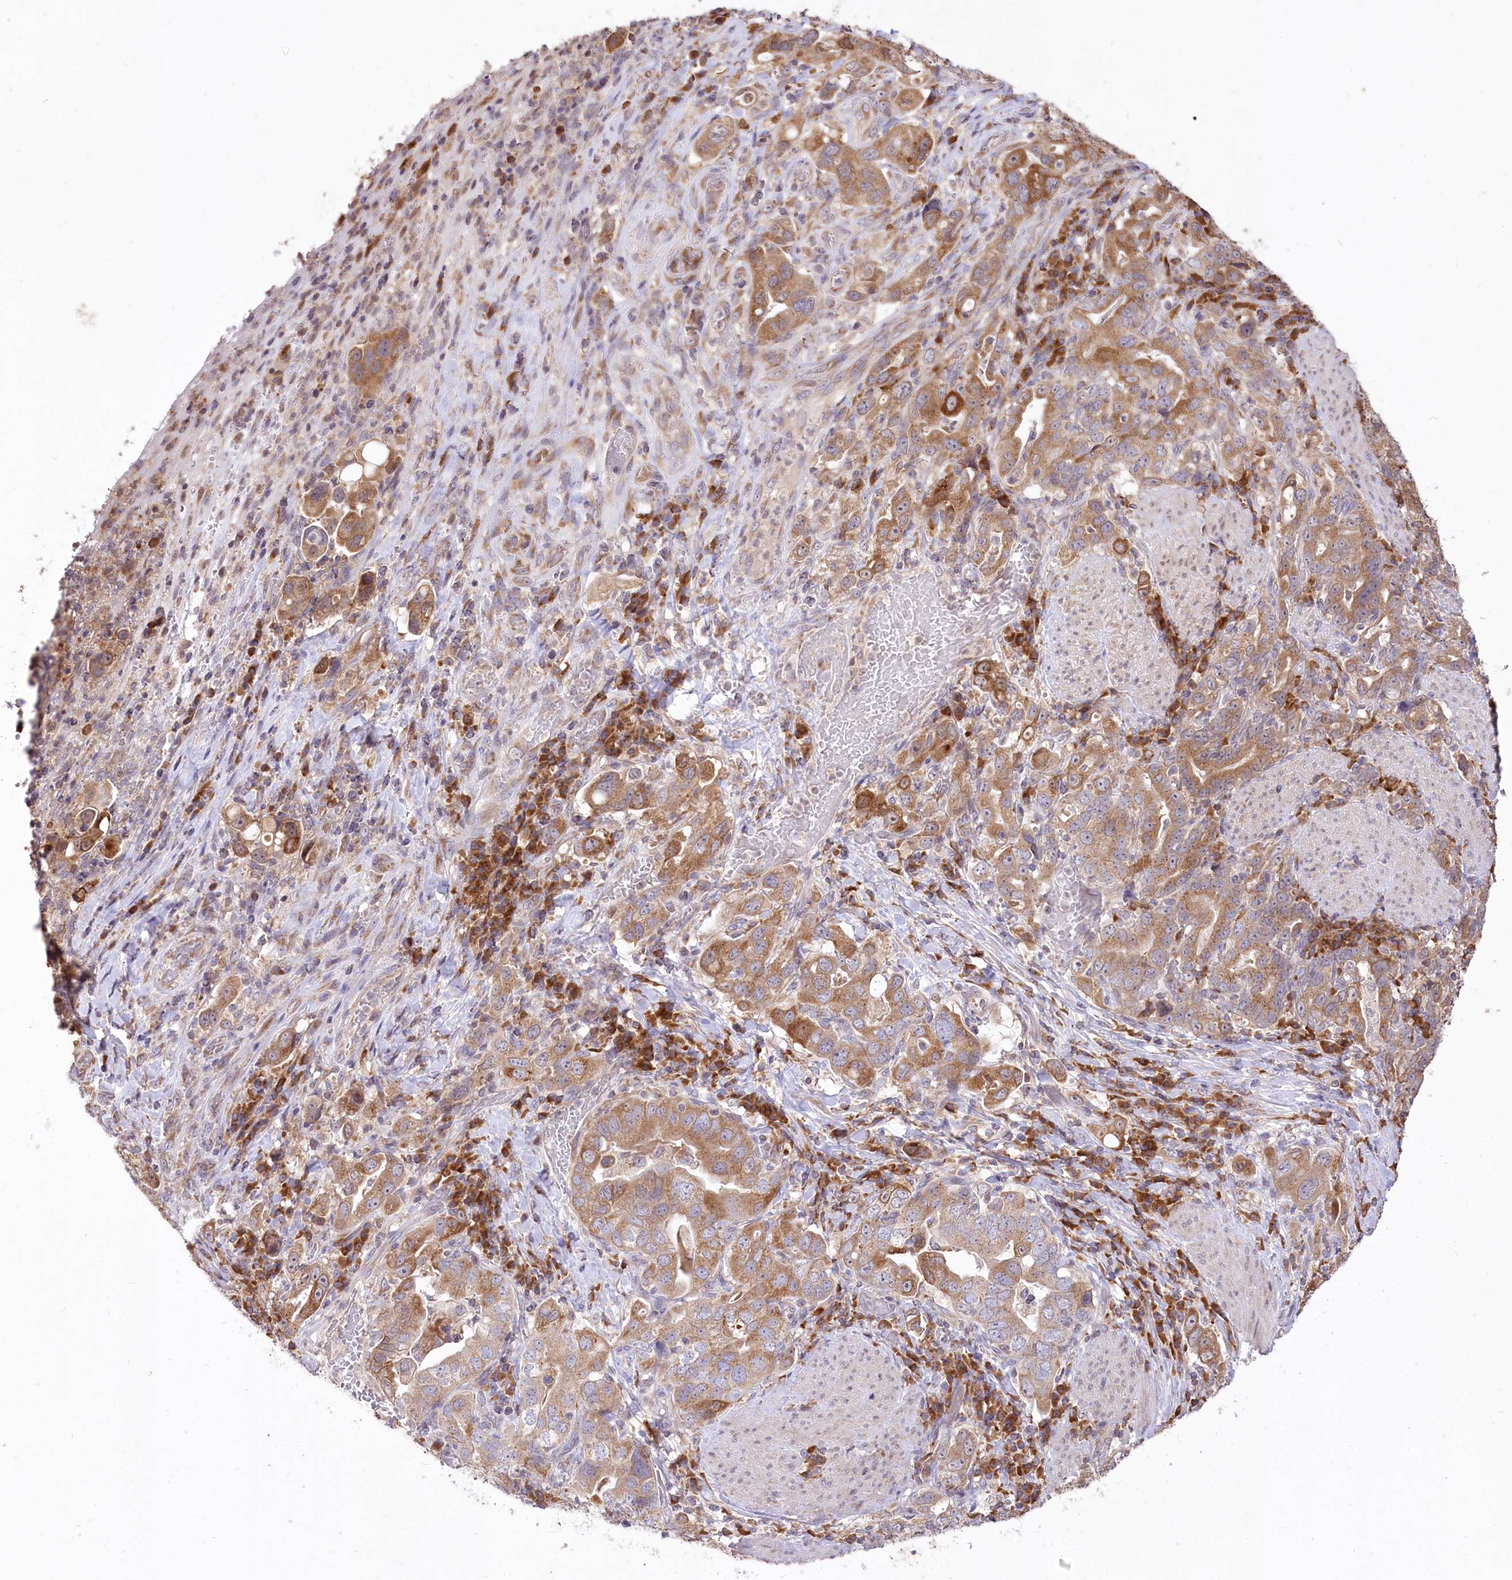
{"staining": {"intensity": "moderate", "quantity": ">75%", "location": "cytoplasmic/membranous"}, "tissue": "stomach cancer", "cell_type": "Tumor cells", "image_type": "cancer", "snomed": [{"axis": "morphology", "description": "Adenocarcinoma, NOS"}, {"axis": "topography", "description": "Stomach, upper"}], "caption": "DAB (3,3'-diaminobenzidine) immunohistochemical staining of adenocarcinoma (stomach) demonstrates moderate cytoplasmic/membranous protein expression in approximately >75% of tumor cells. The protein is shown in brown color, while the nuclei are stained blue.", "gene": "STT3B", "patient": {"sex": "male", "age": 62}}